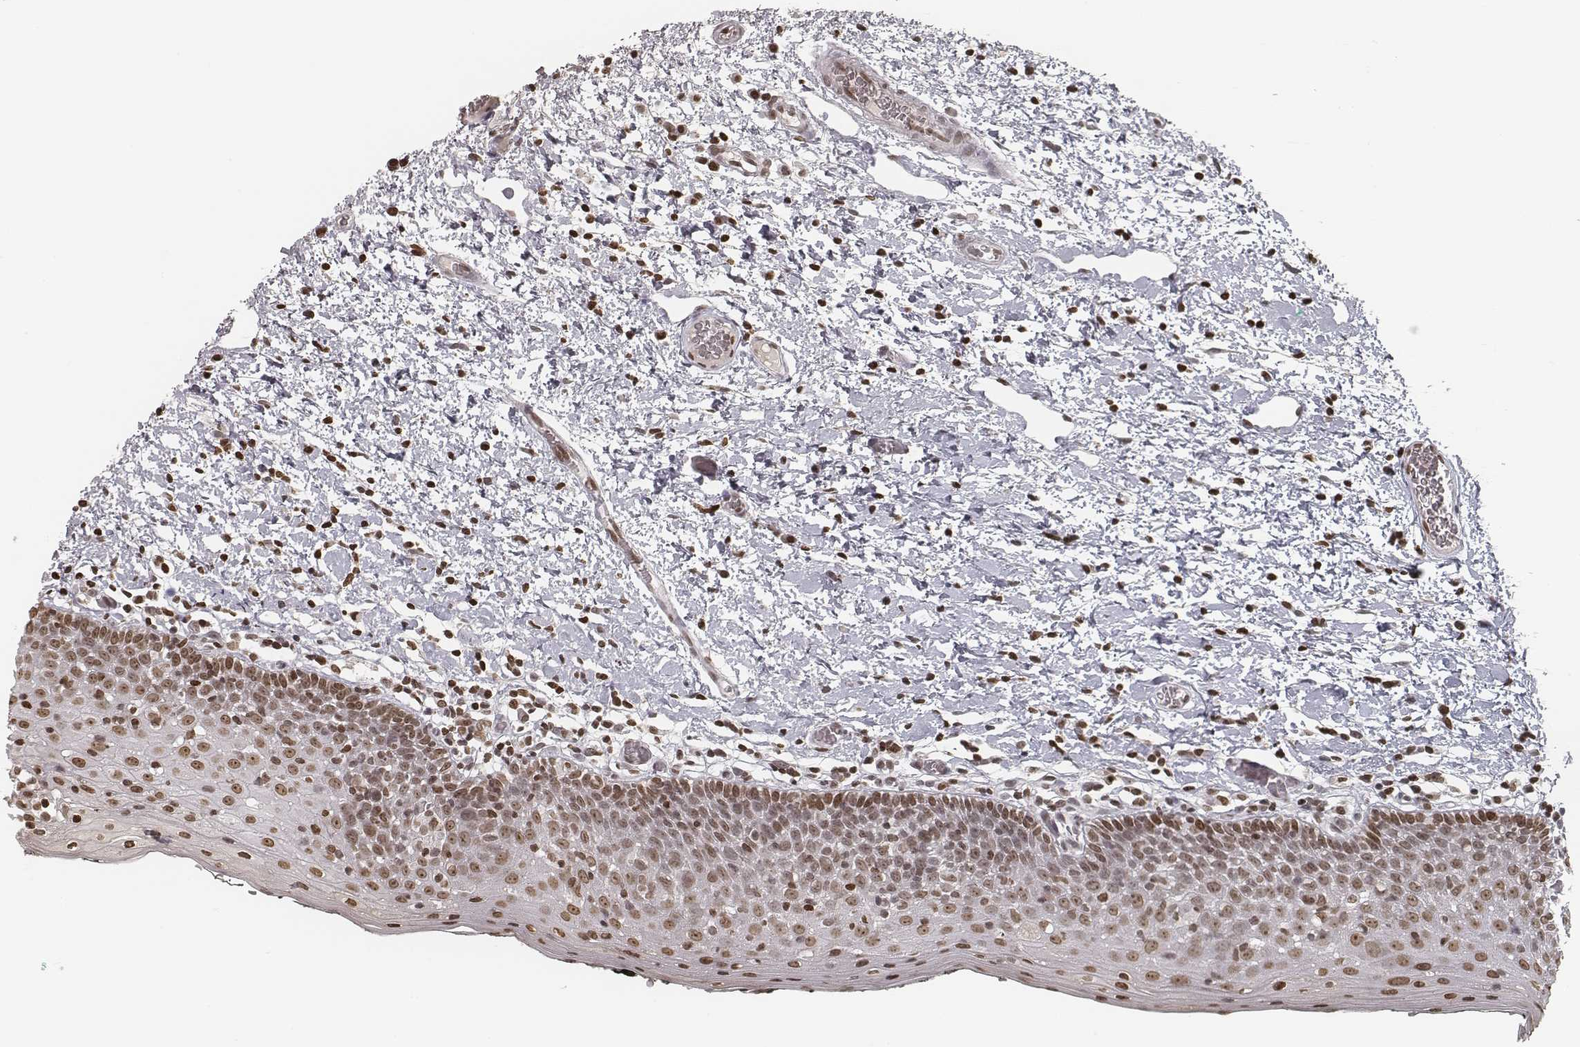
{"staining": {"intensity": "moderate", "quantity": ">75%", "location": "nuclear"}, "tissue": "oral mucosa", "cell_type": "Squamous epithelial cells", "image_type": "normal", "snomed": [{"axis": "morphology", "description": "Normal tissue, NOS"}, {"axis": "morphology", "description": "Squamous cell carcinoma, NOS"}, {"axis": "topography", "description": "Oral tissue"}, {"axis": "topography", "description": "Head-Neck"}], "caption": "Oral mucosa stained with DAB (3,3'-diaminobenzidine) IHC displays medium levels of moderate nuclear staining in about >75% of squamous epithelial cells.", "gene": "HMGA2", "patient": {"sex": "male", "age": 69}}